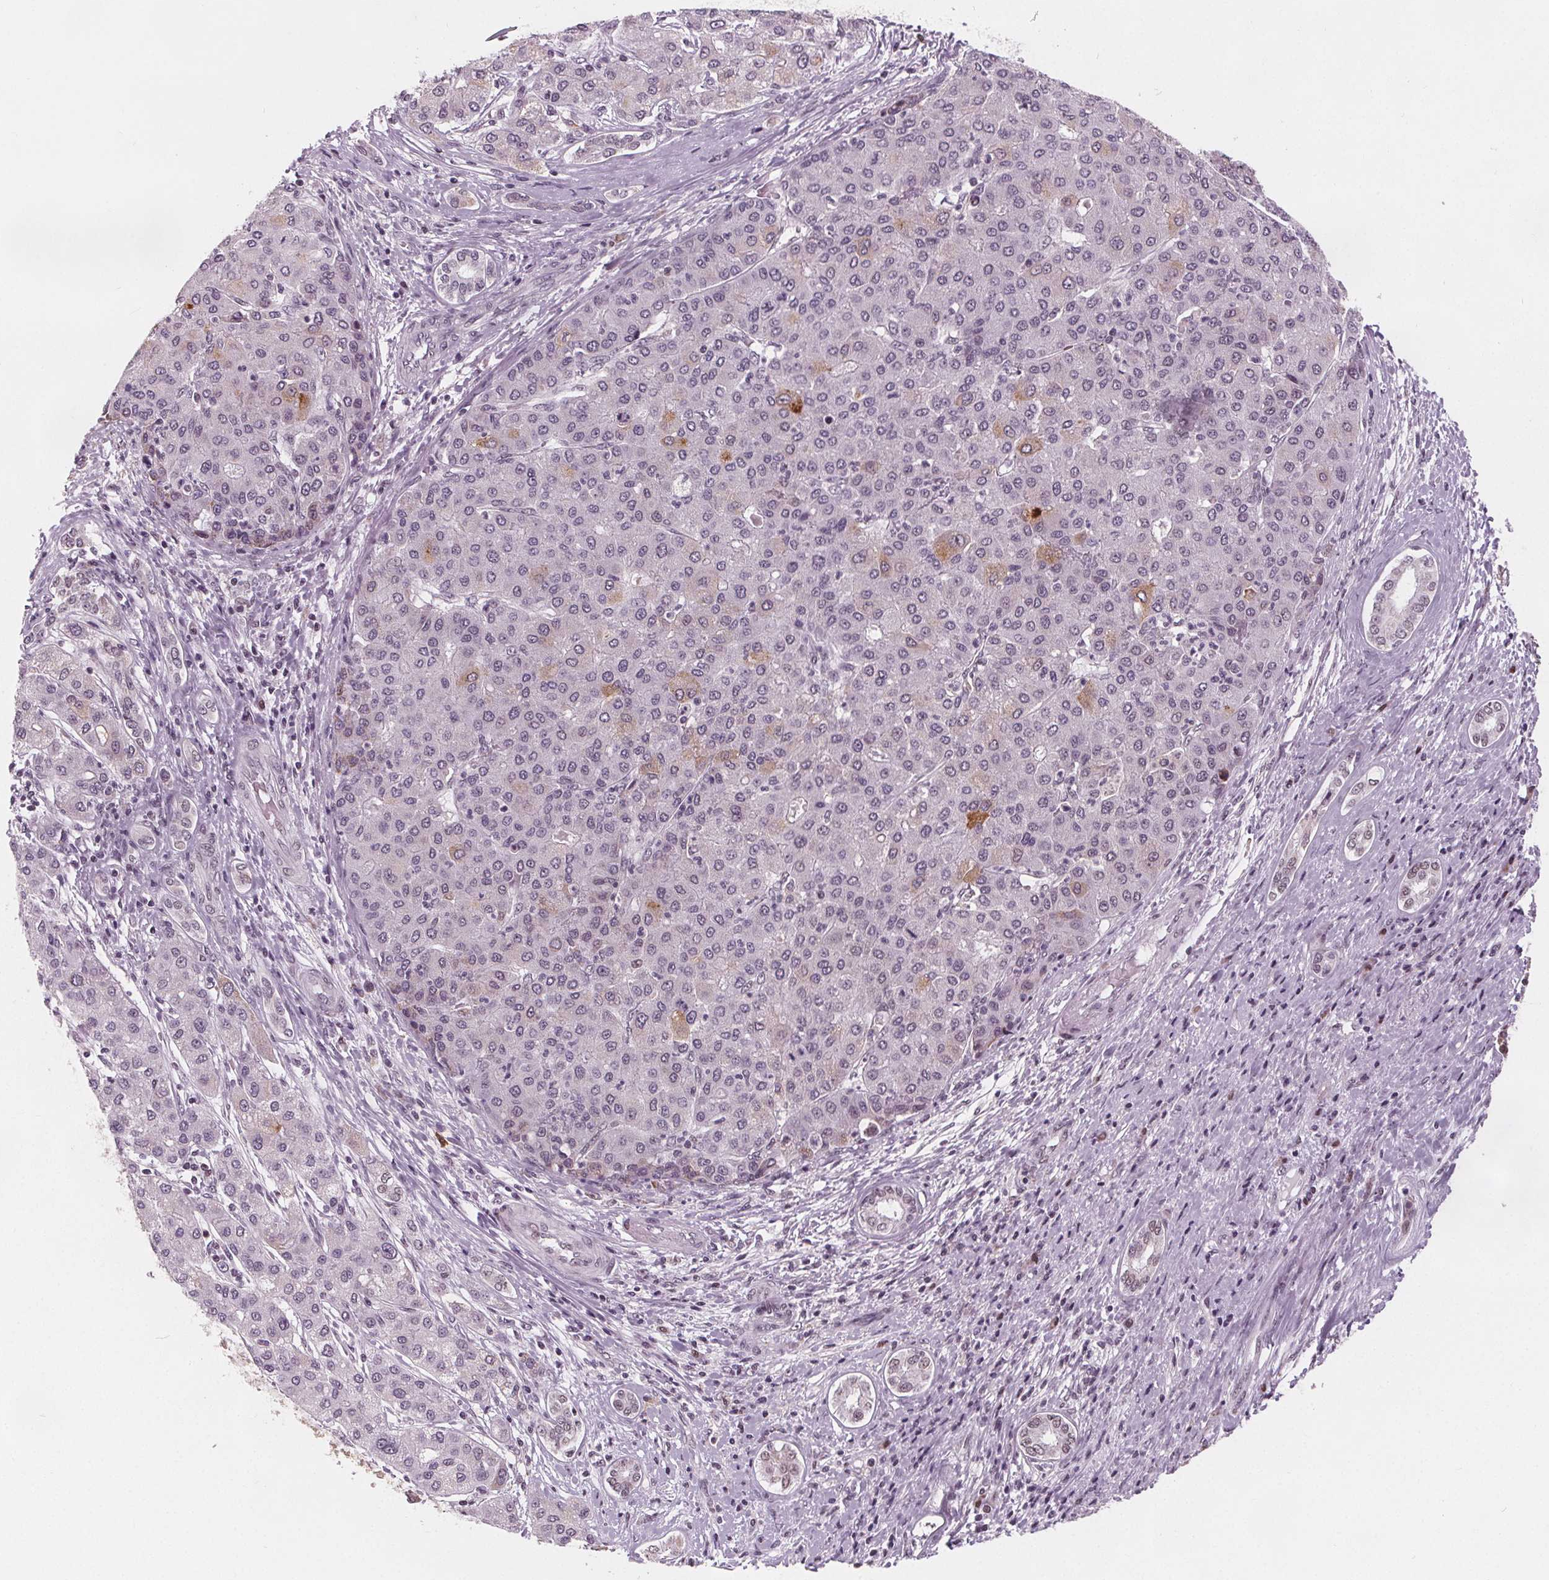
{"staining": {"intensity": "negative", "quantity": "none", "location": "none"}, "tissue": "liver cancer", "cell_type": "Tumor cells", "image_type": "cancer", "snomed": [{"axis": "morphology", "description": "Carcinoma, Hepatocellular, NOS"}, {"axis": "topography", "description": "Liver"}], "caption": "Immunohistochemistry photomicrograph of neoplastic tissue: human liver cancer stained with DAB (3,3'-diaminobenzidine) reveals no significant protein positivity in tumor cells. (Stains: DAB immunohistochemistry with hematoxylin counter stain, Microscopy: brightfield microscopy at high magnification).", "gene": "DPM2", "patient": {"sex": "male", "age": 65}}